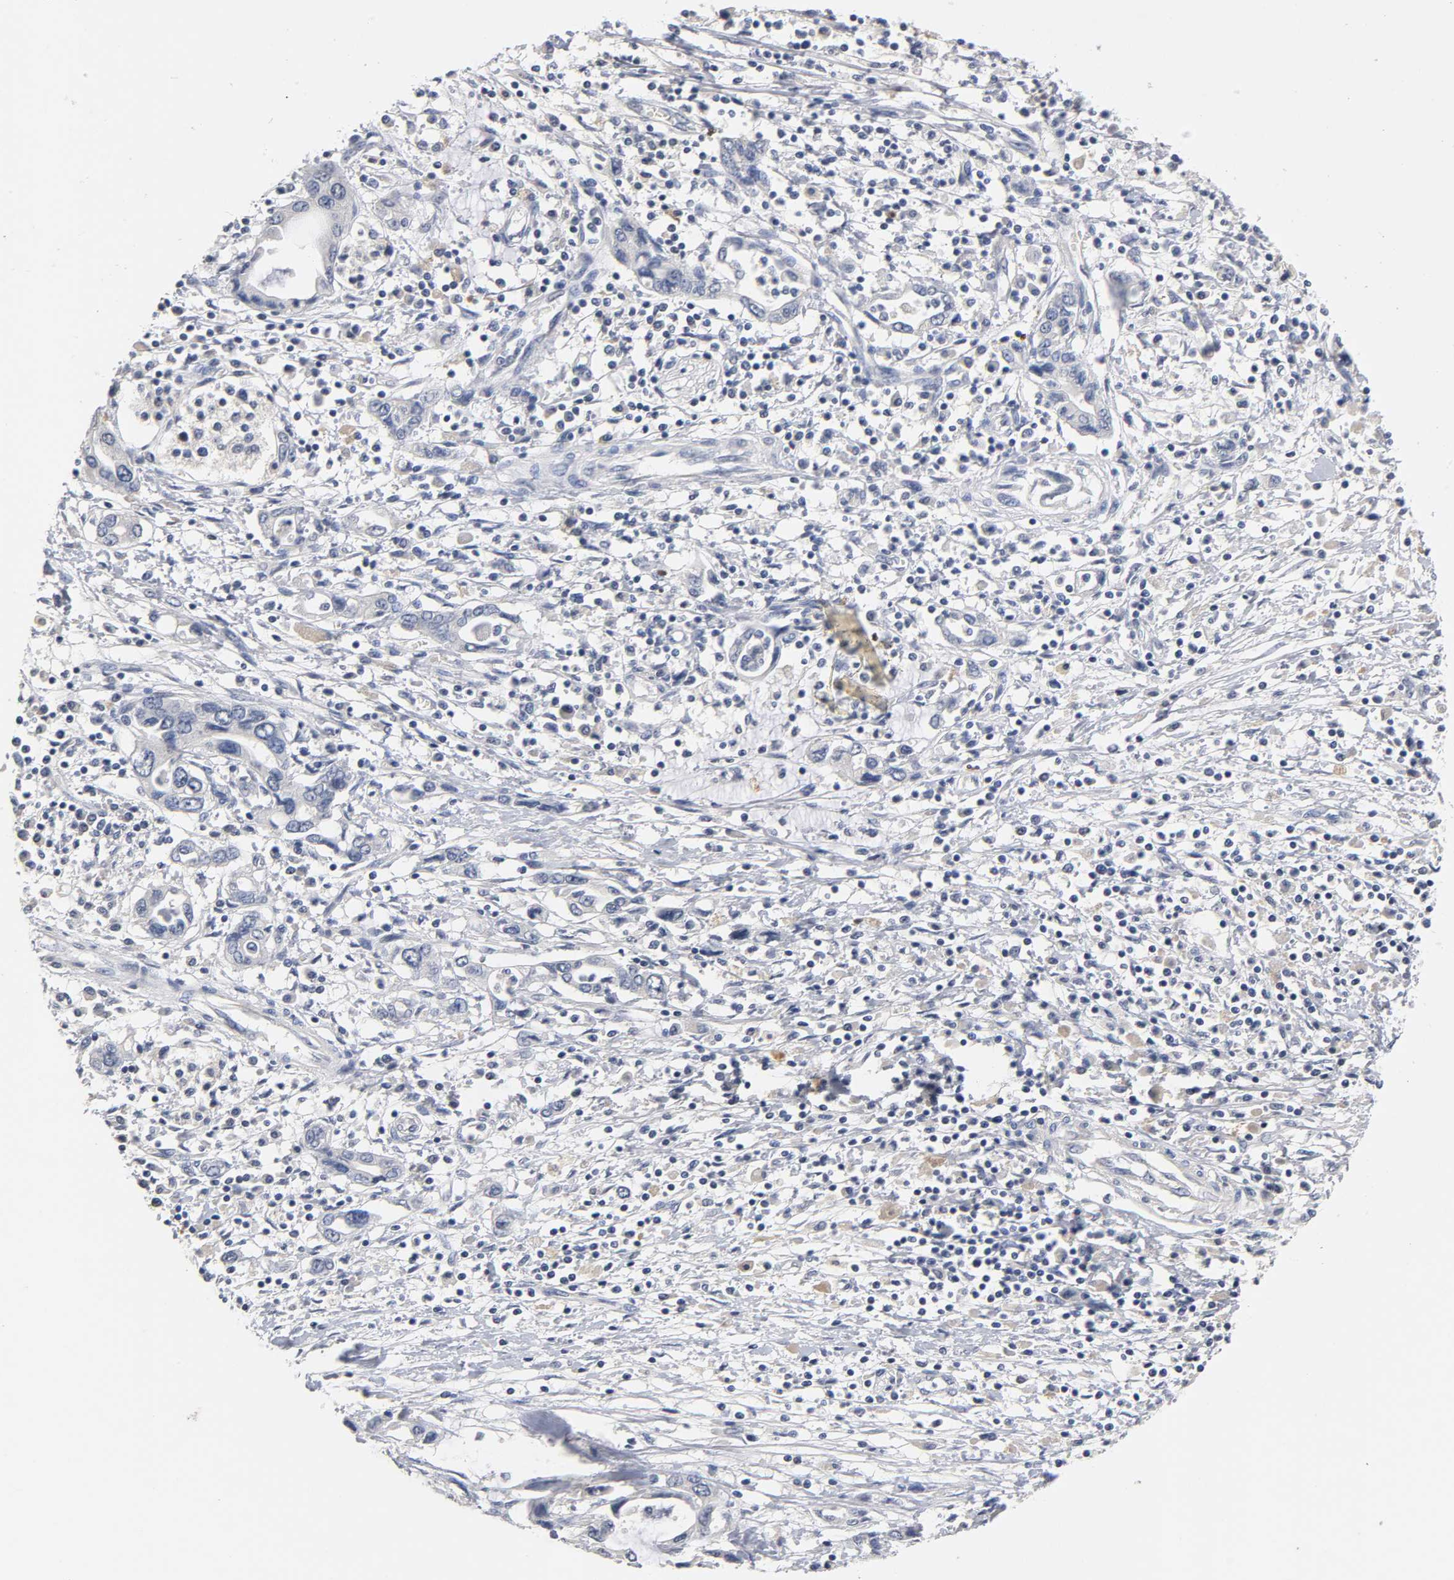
{"staining": {"intensity": "negative", "quantity": "none", "location": "none"}, "tissue": "pancreatic cancer", "cell_type": "Tumor cells", "image_type": "cancer", "snomed": [{"axis": "morphology", "description": "Adenocarcinoma, NOS"}, {"axis": "topography", "description": "Pancreas"}], "caption": "This is an IHC image of adenocarcinoma (pancreatic). There is no staining in tumor cells.", "gene": "OVOL1", "patient": {"sex": "female", "age": 57}}